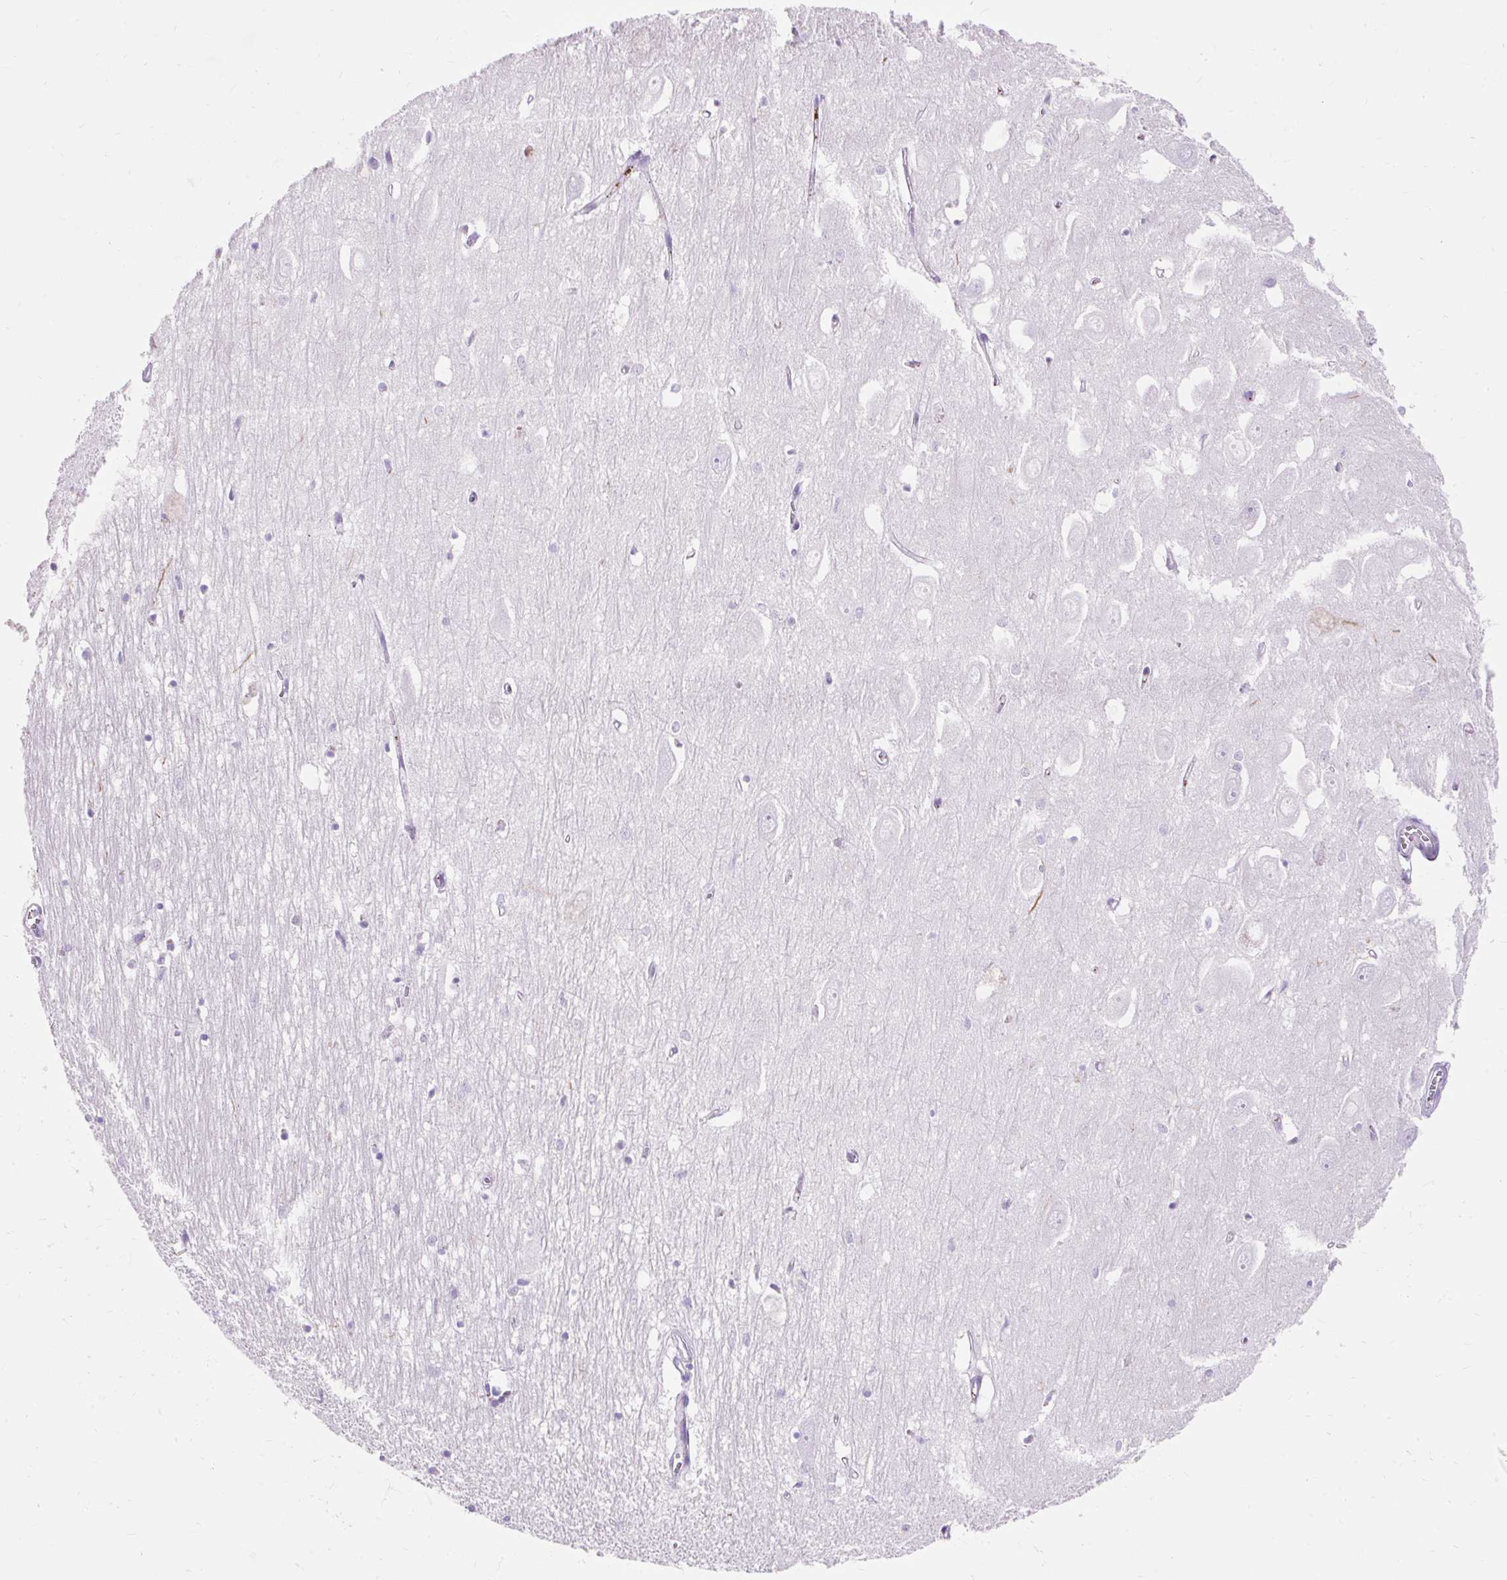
{"staining": {"intensity": "negative", "quantity": "none", "location": "none"}, "tissue": "hippocampus", "cell_type": "Glial cells", "image_type": "normal", "snomed": [{"axis": "morphology", "description": "Normal tissue, NOS"}, {"axis": "topography", "description": "Hippocampus"}], "caption": "DAB (3,3'-diaminobenzidine) immunohistochemical staining of normal hippocampus shows no significant expression in glial cells. (DAB immunohistochemistry visualized using brightfield microscopy, high magnification).", "gene": "APOC2", "patient": {"sex": "female", "age": 64}}